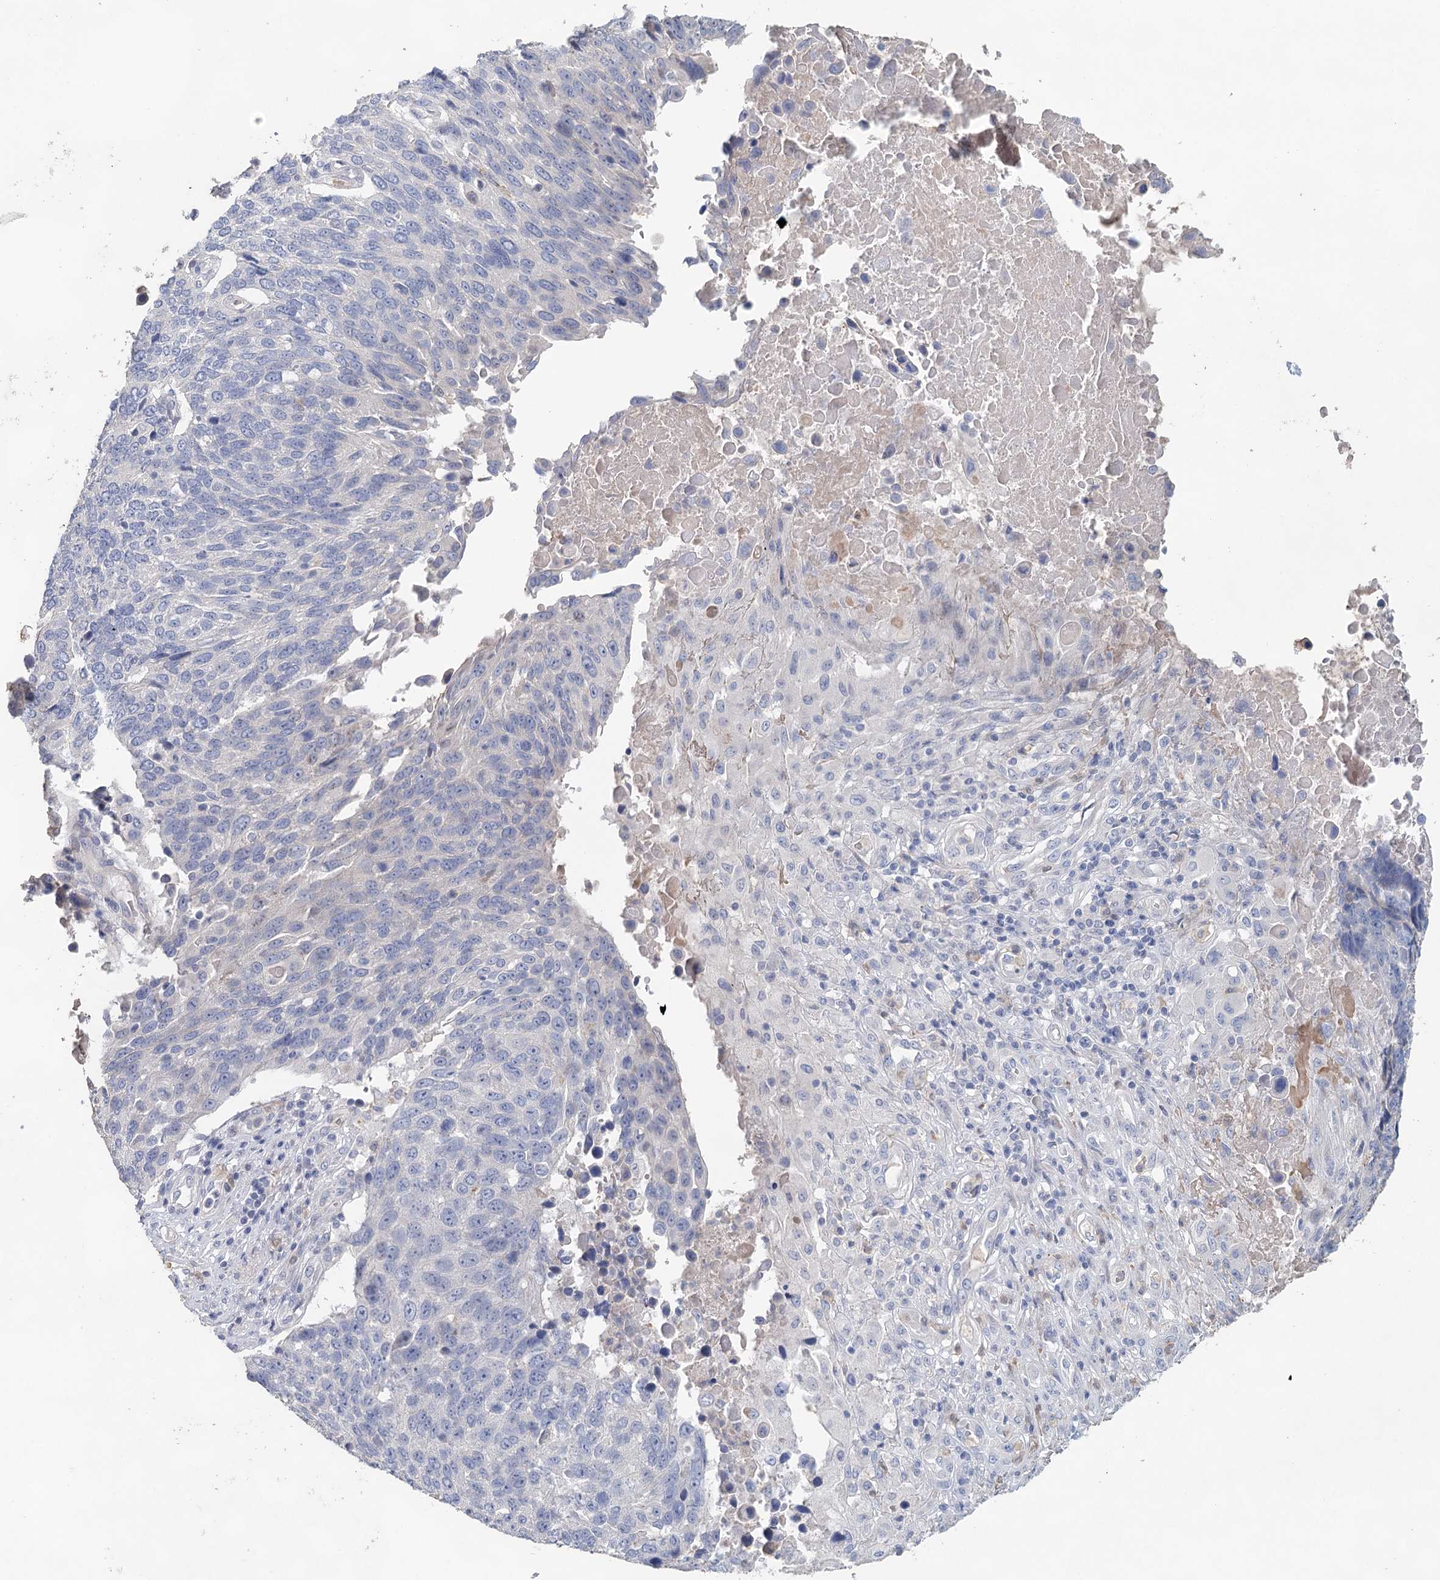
{"staining": {"intensity": "negative", "quantity": "none", "location": "none"}, "tissue": "lung cancer", "cell_type": "Tumor cells", "image_type": "cancer", "snomed": [{"axis": "morphology", "description": "Squamous cell carcinoma, NOS"}, {"axis": "topography", "description": "Lung"}], "caption": "A photomicrograph of human lung squamous cell carcinoma is negative for staining in tumor cells.", "gene": "MYL6B", "patient": {"sex": "male", "age": 66}}